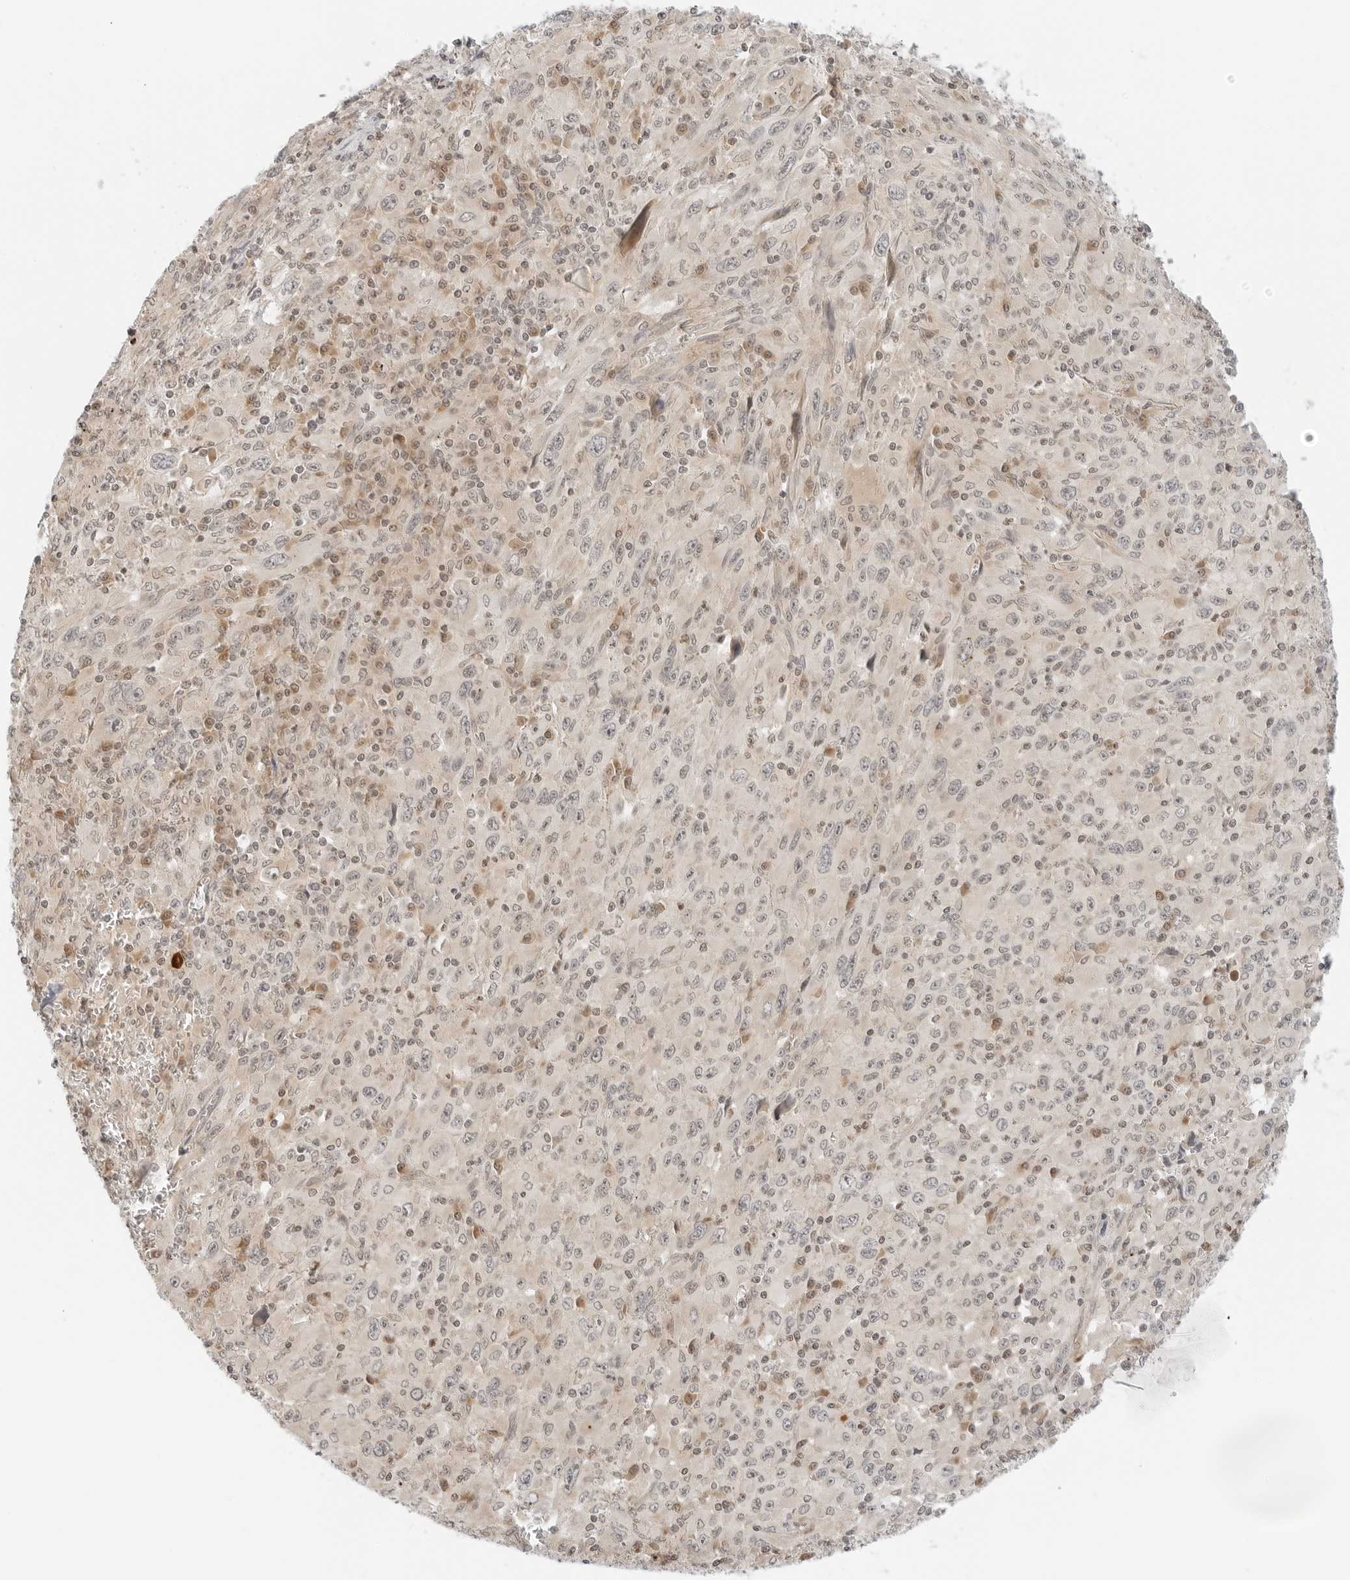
{"staining": {"intensity": "weak", "quantity": "25%-75%", "location": "nuclear"}, "tissue": "melanoma", "cell_type": "Tumor cells", "image_type": "cancer", "snomed": [{"axis": "morphology", "description": "Malignant melanoma, Metastatic site"}, {"axis": "topography", "description": "Skin"}], "caption": "This photomicrograph demonstrates IHC staining of human malignant melanoma (metastatic site), with low weak nuclear staining in about 25%-75% of tumor cells.", "gene": "IQCC", "patient": {"sex": "female", "age": 56}}